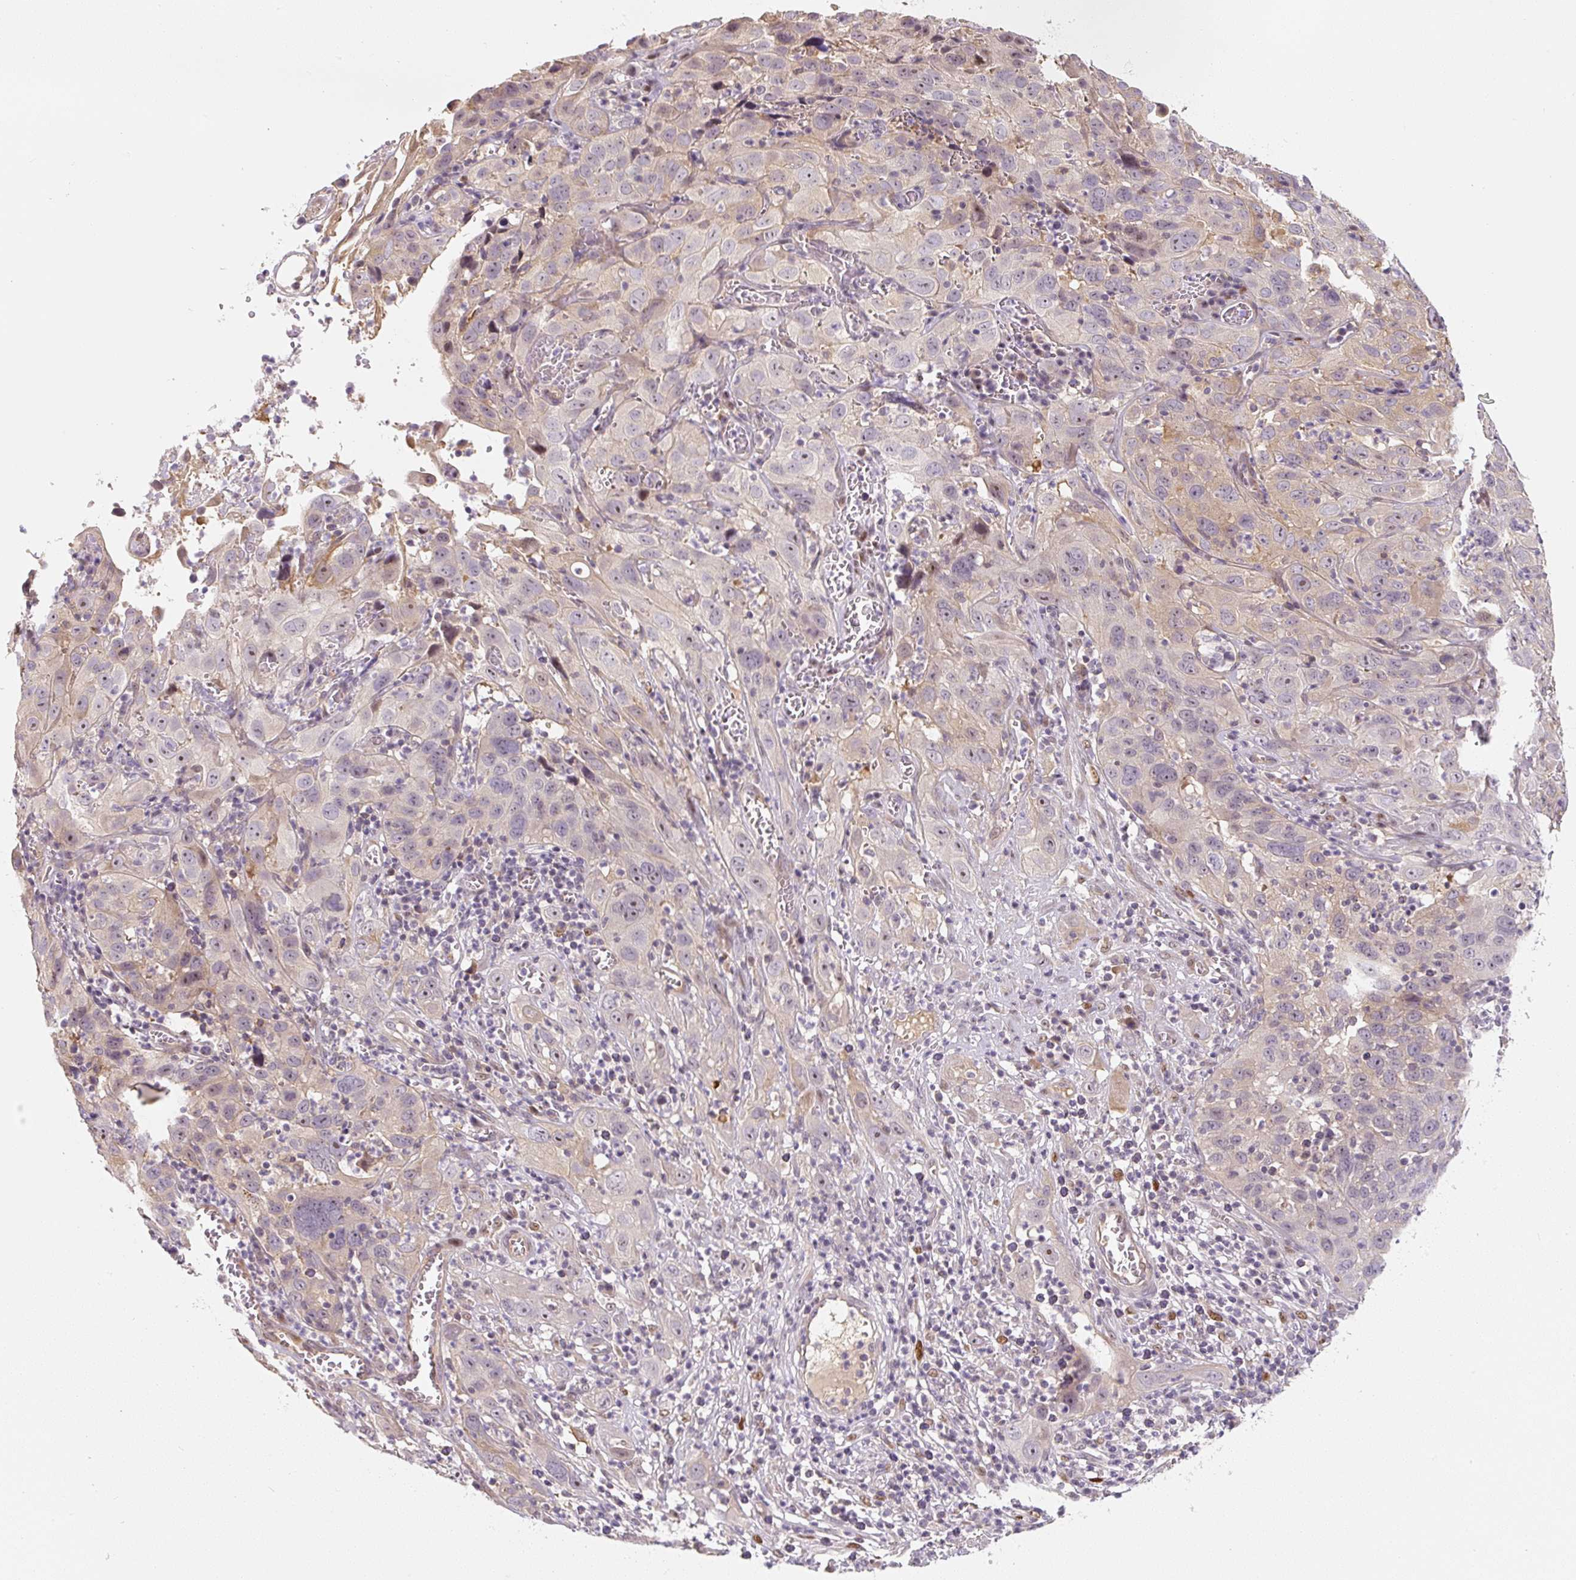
{"staining": {"intensity": "weak", "quantity": "25%-75%", "location": "nuclear"}, "tissue": "cervical cancer", "cell_type": "Tumor cells", "image_type": "cancer", "snomed": [{"axis": "morphology", "description": "Squamous cell carcinoma, NOS"}, {"axis": "topography", "description": "Cervix"}], "caption": "Protein analysis of squamous cell carcinoma (cervical) tissue demonstrates weak nuclear staining in approximately 25%-75% of tumor cells.", "gene": "PWWP3B", "patient": {"sex": "female", "age": 32}}